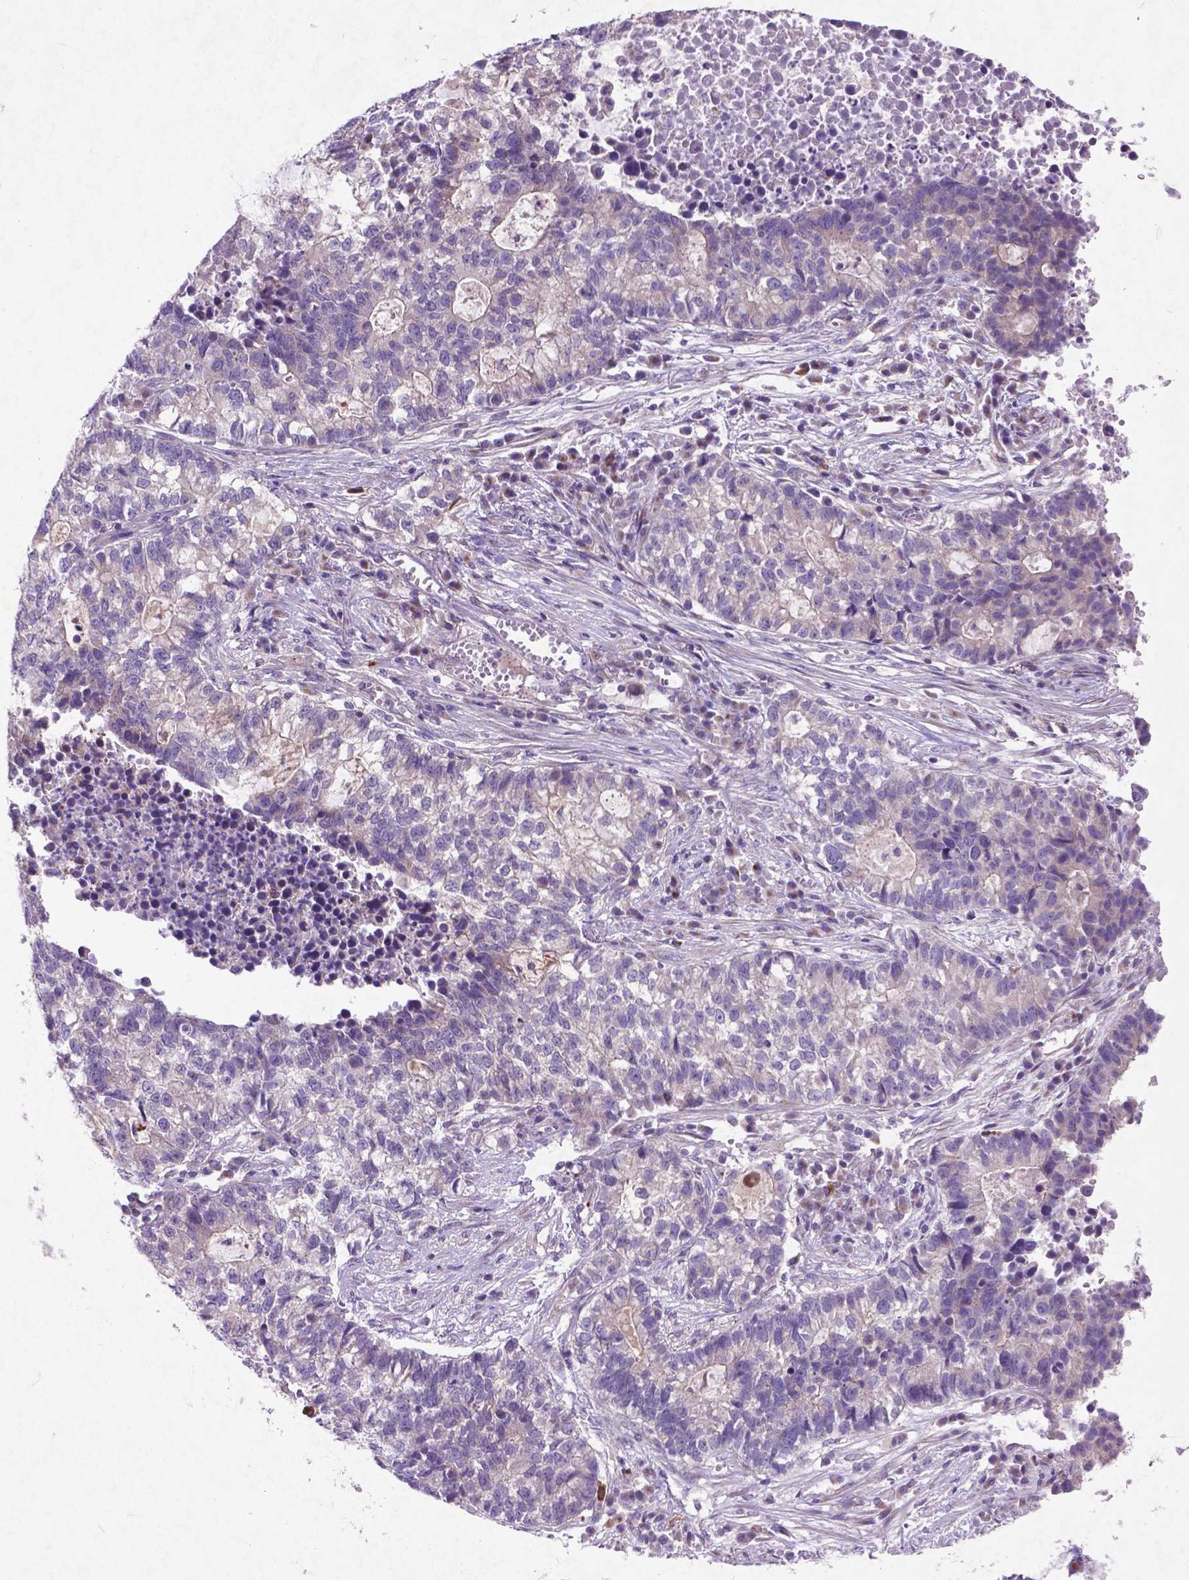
{"staining": {"intensity": "negative", "quantity": "none", "location": "none"}, "tissue": "lung cancer", "cell_type": "Tumor cells", "image_type": "cancer", "snomed": [{"axis": "morphology", "description": "Adenocarcinoma, NOS"}, {"axis": "topography", "description": "Lung"}], "caption": "Immunohistochemistry (IHC) of human adenocarcinoma (lung) exhibits no positivity in tumor cells. (DAB (3,3'-diaminobenzidine) immunohistochemistry (IHC), high magnification).", "gene": "ATG4D", "patient": {"sex": "male", "age": 57}}